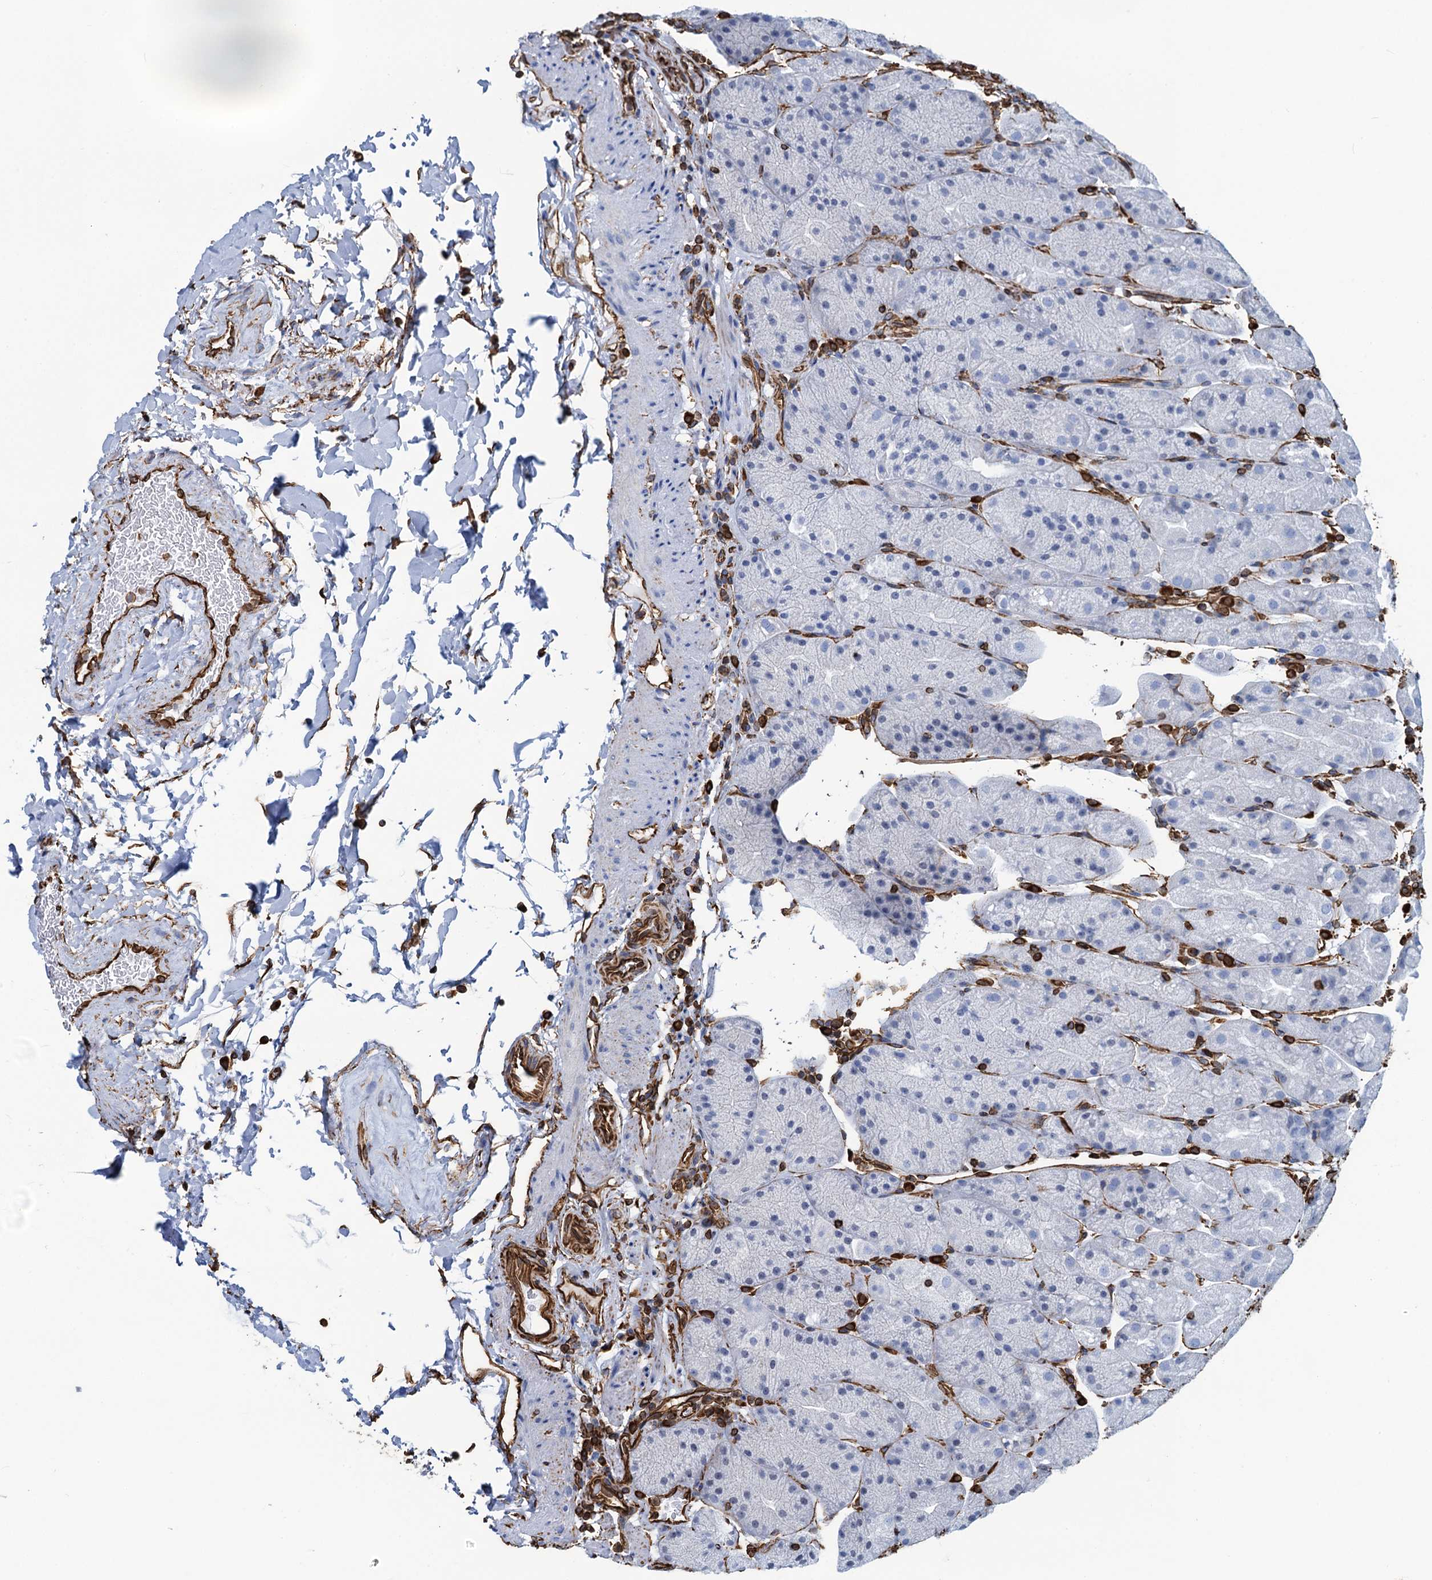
{"staining": {"intensity": "negative", "quantity": "none", "location": "none"}, "tissue": "stomach", "cell_type": "Glandular cells", "image_type": "normal", "snomed": [{"axis": "morphology", "description": "Normal tissue, NOS"}, {"axis": "topography", "description": "Stomach, upper"}, {"axis": "topography", "description": "Stomach, lower"}], "caption": "An image of stomach stained for a protein shows no brown staining in glandular cells.", "gene": "PGM2", "patient": {"sex": "male", "age": 67}}